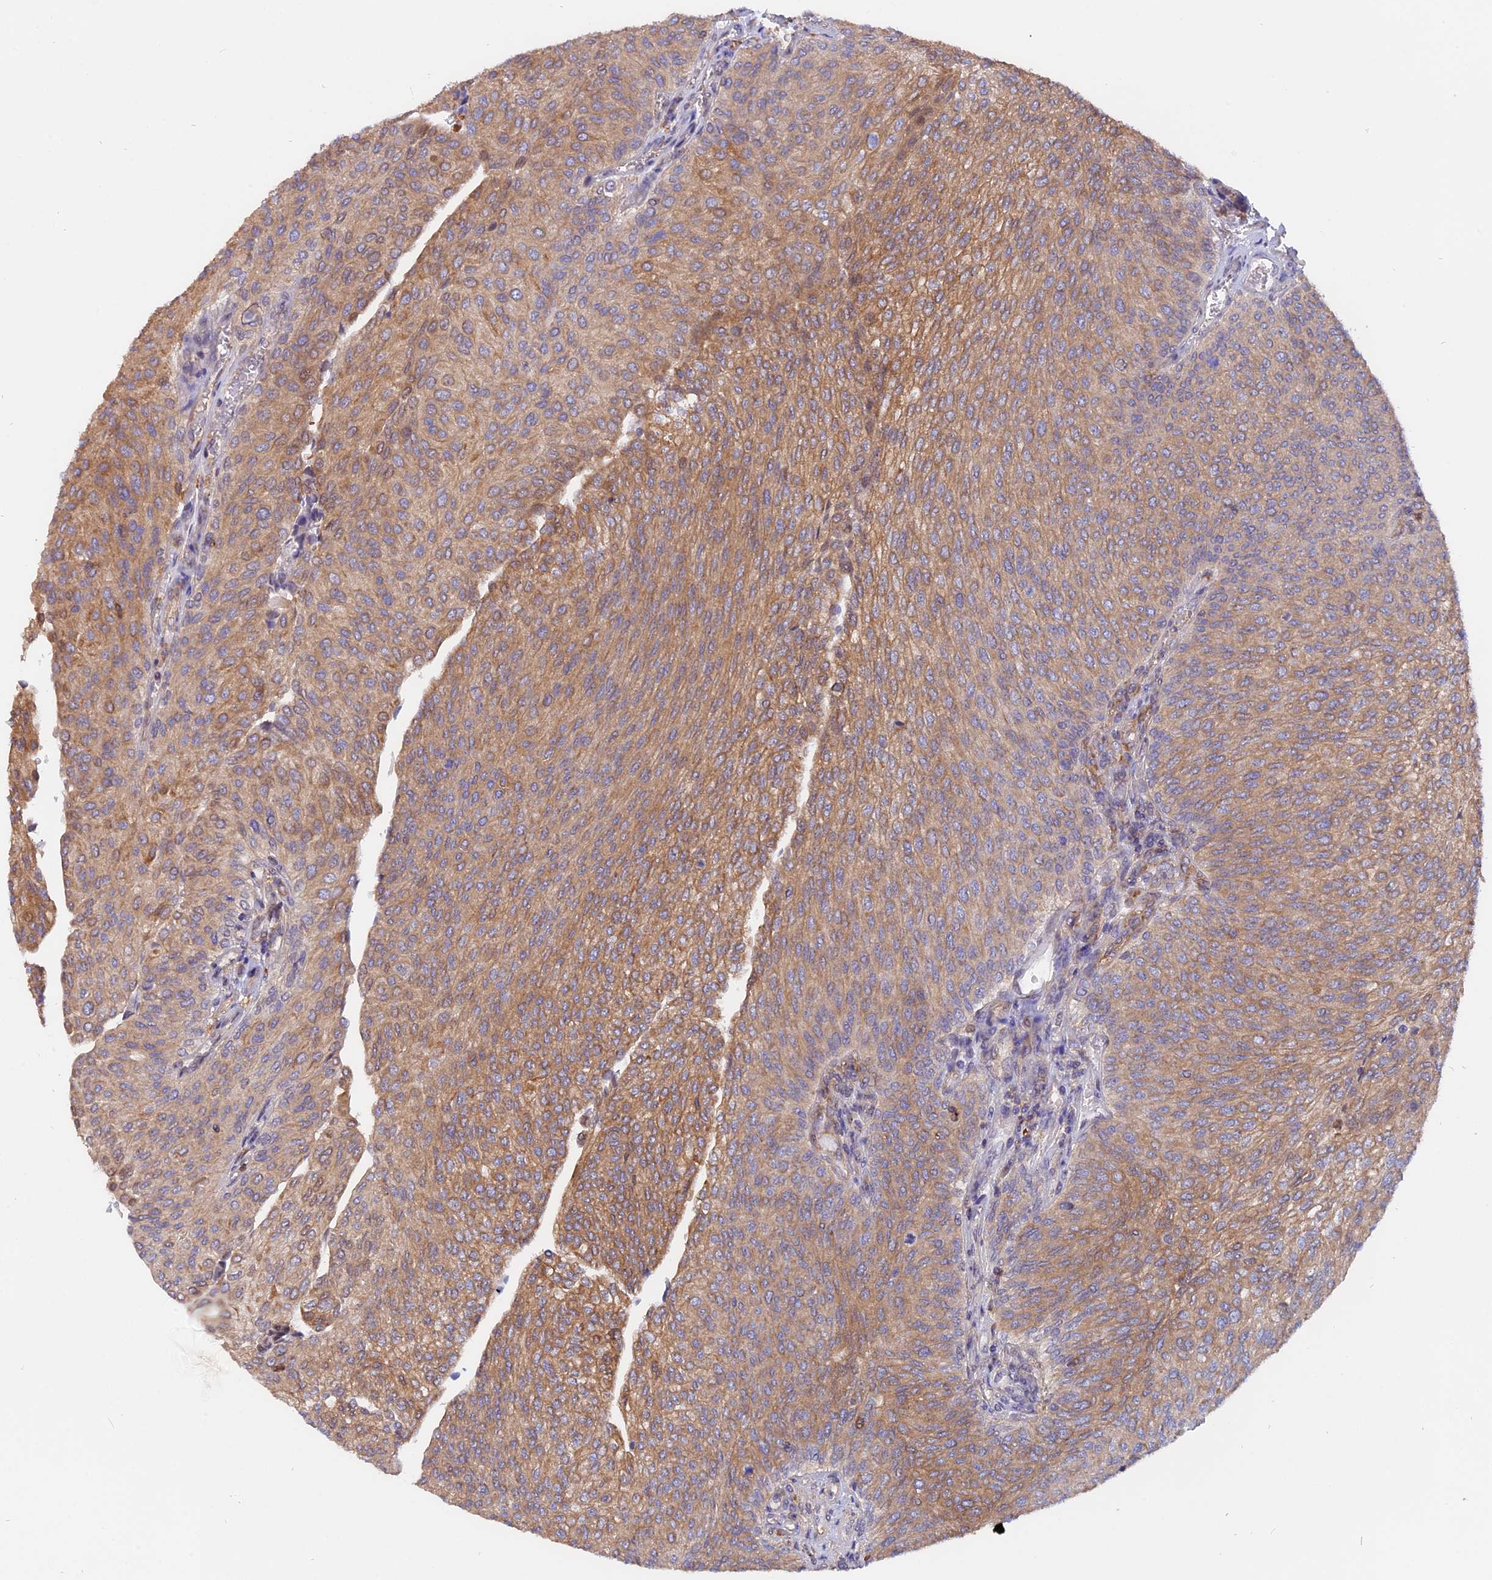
{"staining": {"intensity": "moderate", "quantity": ">75%", "location": "cytoplasmic/membranous"}, "tissue": "urothelial cancer", "cell_type": "Tumor cells", "image_type": "cancer", "snomed": [{"axis": "morphology", "description": "Urothelial carcinoma, High grade"}, {"axis": "topography", "description": "Urinary bladder"}], "caption": "Immunohistochemistry (IHC) staining of urothelial cancer, which reveals medium levels of moderate cytoplasmic/membranous staining in approximately >75% of tumor cells indicating moderate cytoplasmic/membranous protein staining. The staining was performed using DAB (brown) for protein detection and nuclei were counterstained in hematoxylin (blue).", "gene": "FAM118B", "patient": {"sex": "female", "age": 79}}